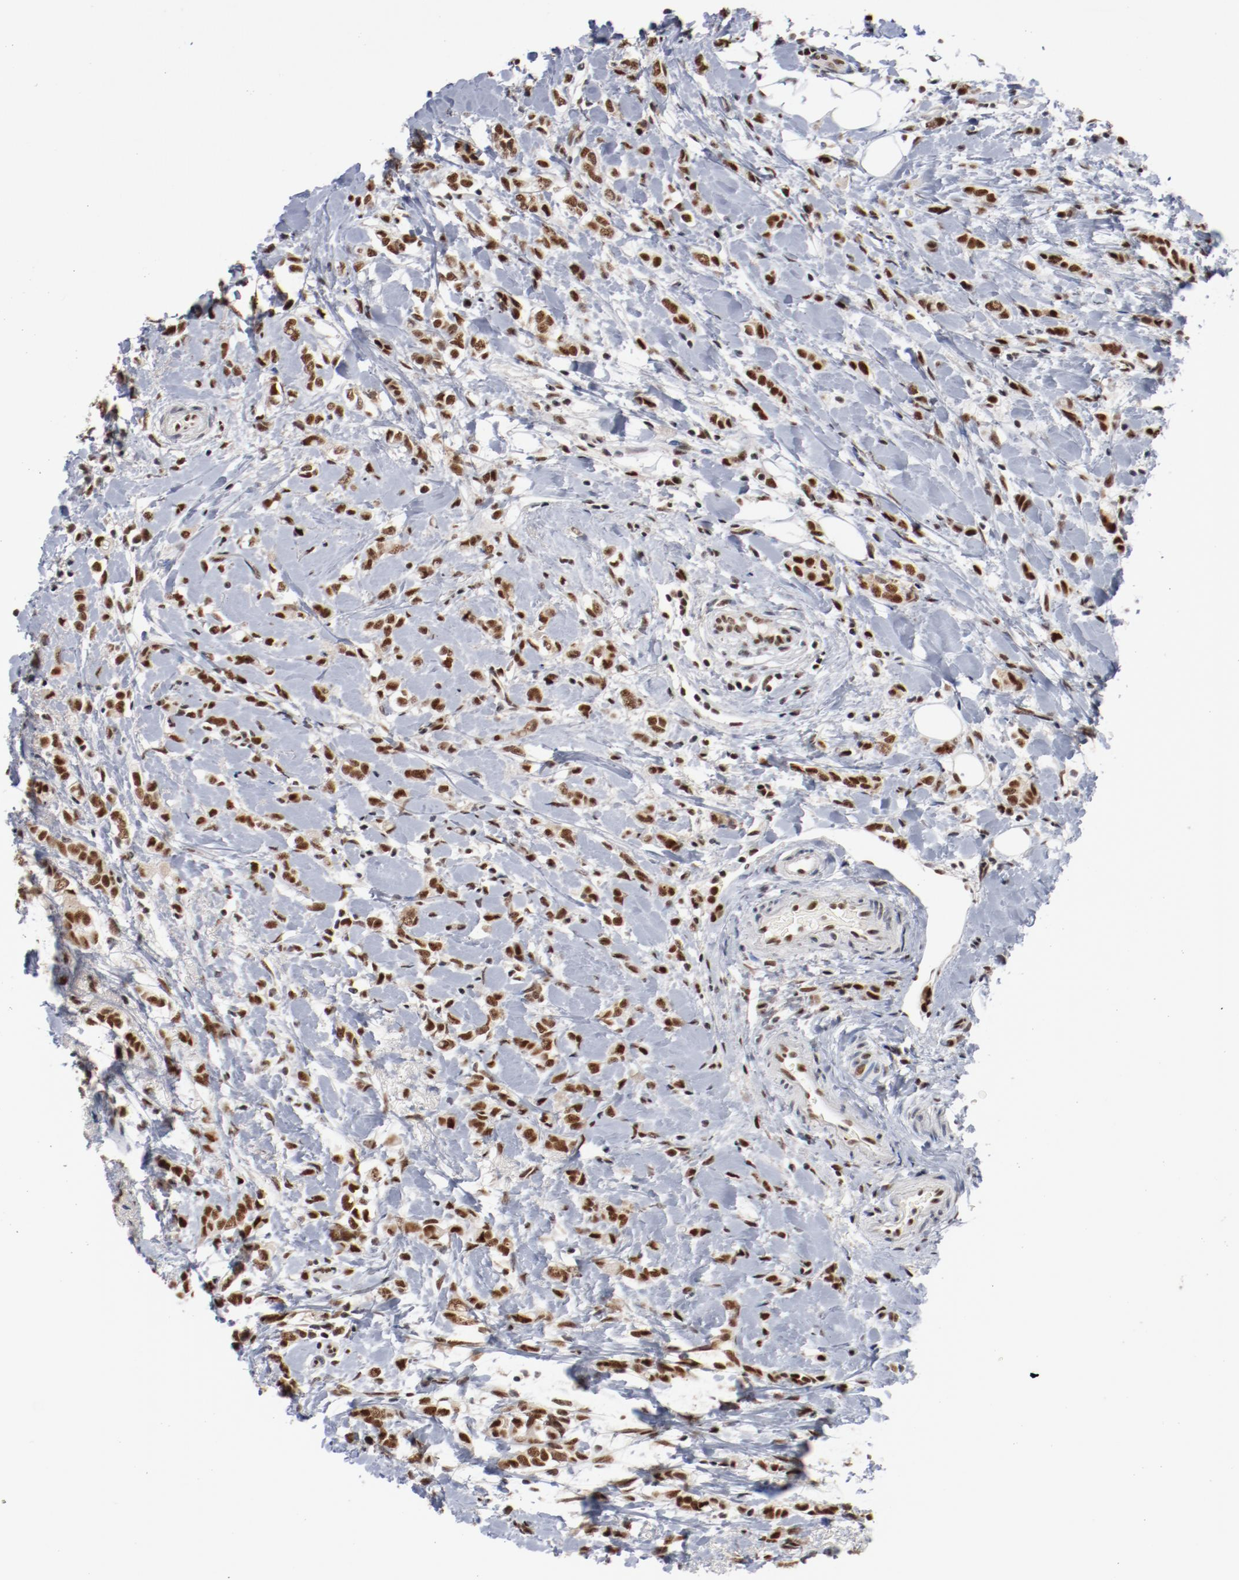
{"staining": {"intensity": "strong", "quantity": ">75%", "location": "nuclear"}, "tissue": "breast cancer", "cell_type": "Tumor cells", "image_type": "cancer", "snomed": [{"axis": "morphology", "description": "Normal tissue, NOS"}, {"axis": "morphology", "description": "Lobular carcinoma"}, {"axis": "topography", "description": "Breast"}], "caption": "Brown immunohistochemical staining in breast lobular carcinoma demonstrates strong nuclear positivity in approximately >75% of tumor cells. The protein is shown in brown color, while the nuclei are stained blue.", "gene": "BUB3", "patient": {"sex": "female", "age": 47}}